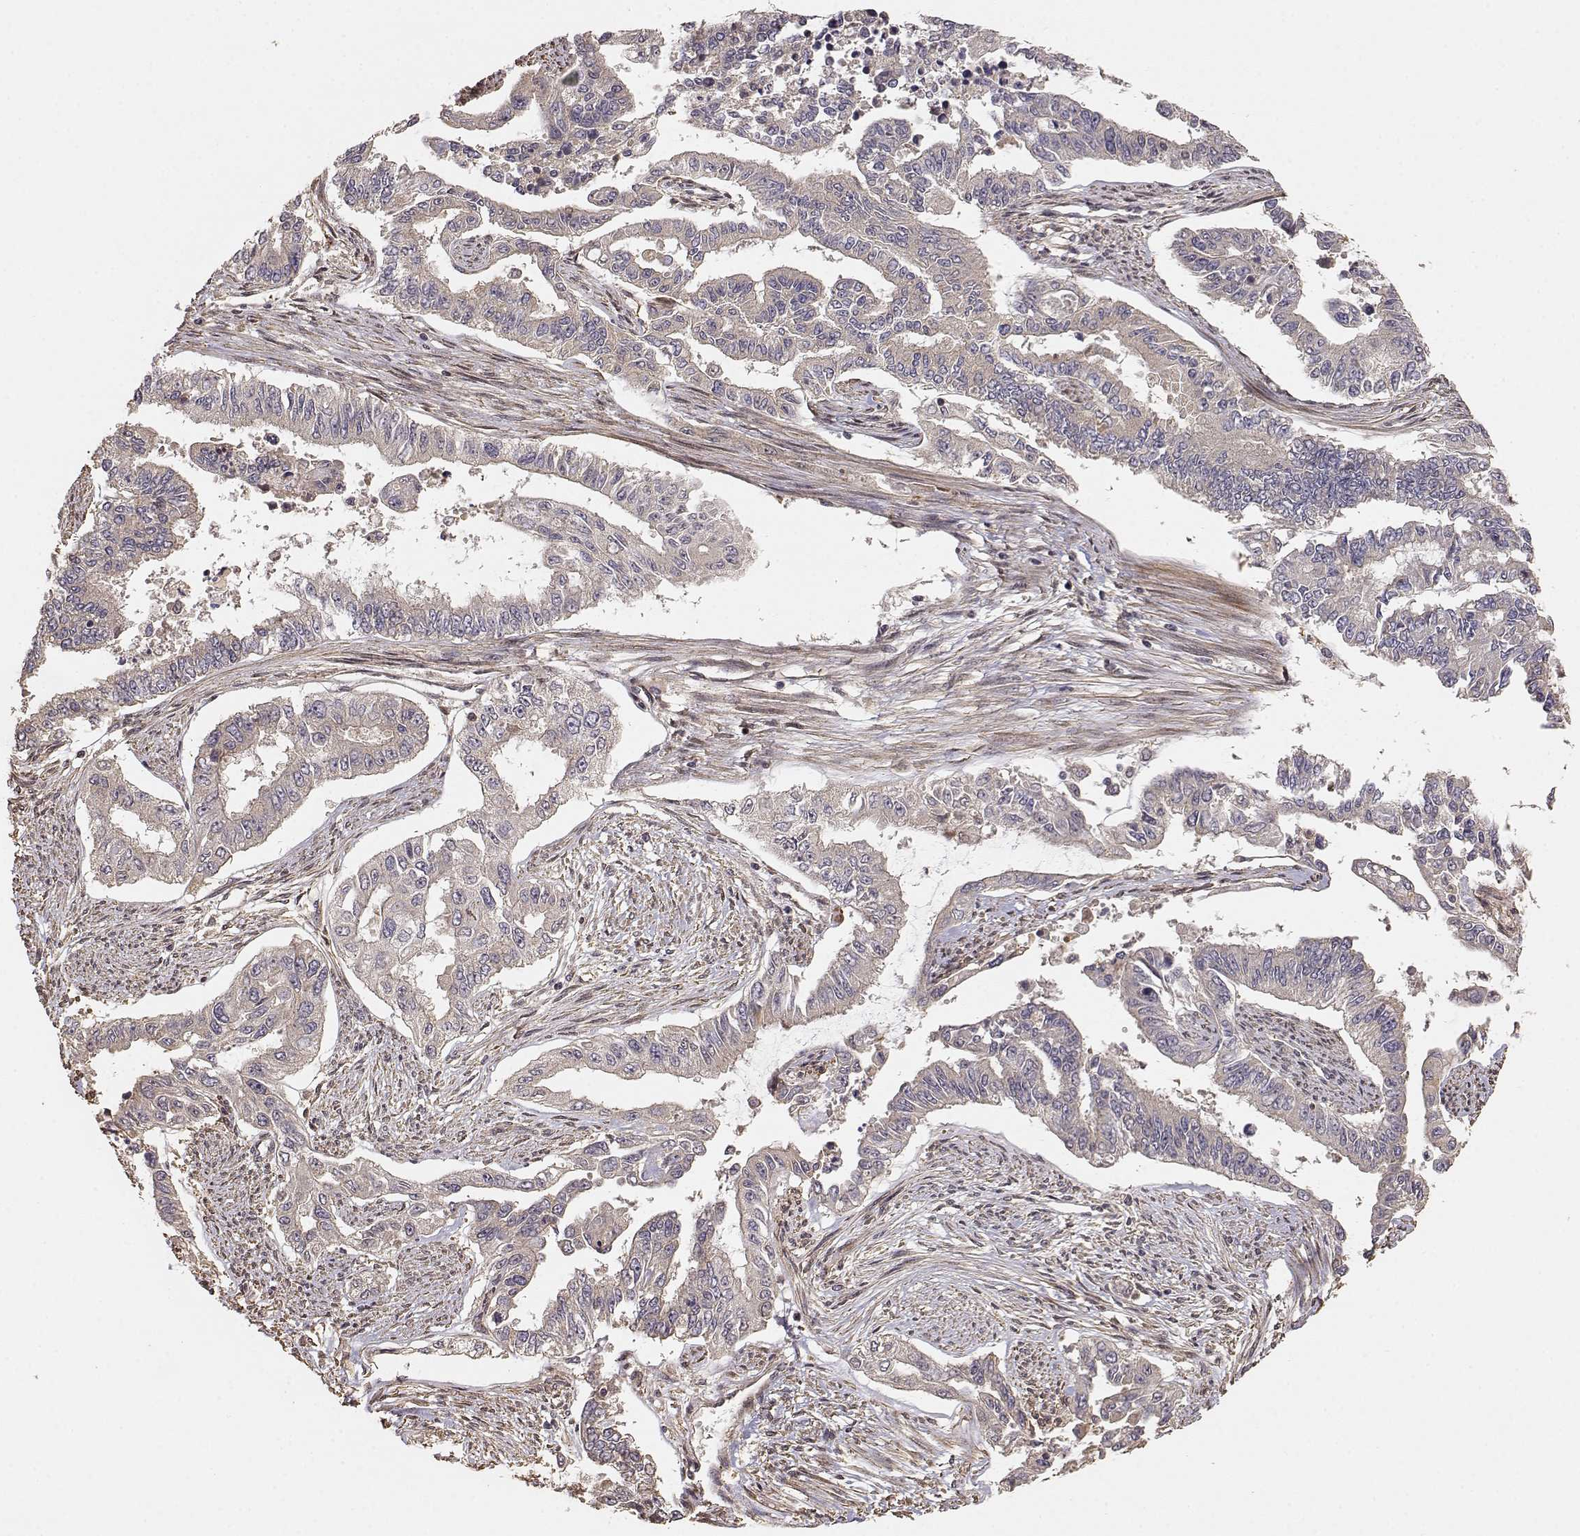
{"staining": {"intensity": "weak", "quantity": "25%-75%", "location": "cytoplasmic/membranous"}, "tissue": "endometrial cancer", "cell_type": "Tumor cells", "image_type": "cancer", "snomed": [{"axis": "morphology", "description": "Adenocarcinoma, NOS"}, {"axis": "topography", "description": "Uterus"}], "caption": "Weak cytoplasmic/membranous staining for a protein is seen in about 25%-75% of tumor cells of endometrial adenocarcinoma using immunohistochemistry (IHC).", "gene": "PICK1", "patient": {"sex": "female", "age": 59}}